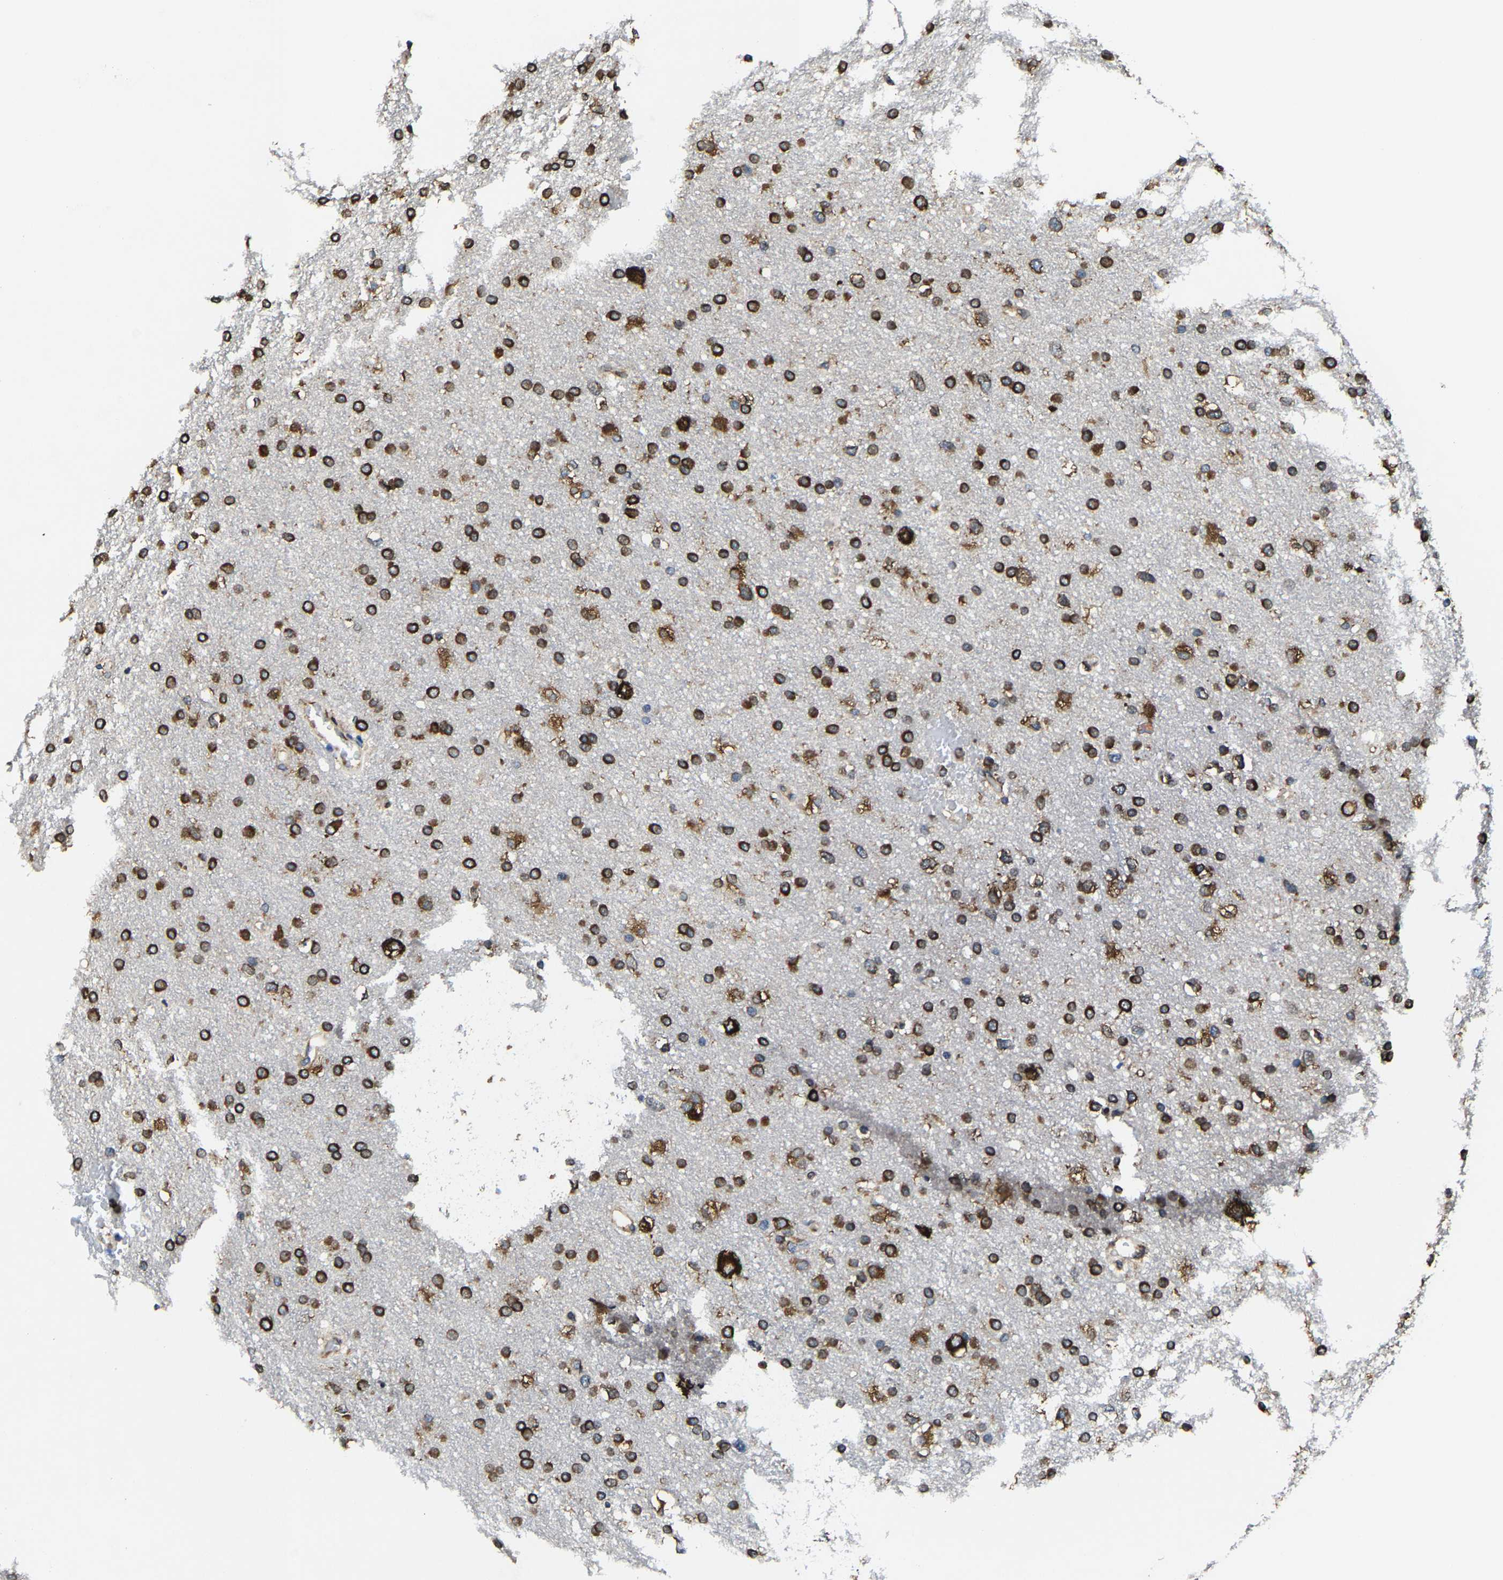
{"staining": {"intensity": "strong", "quantity": ">75%", "location": "cytoplasmic/membranous"}, "tissue": "glioma", "cell_type": "Tumor cells", "image_type": "cancer", "snomed": [{"axis": "morphology", "description": "Glioma, malignant, Low grade"}, {"axis": "topography", "description": "Brain"}], "caption": "High-power microscopy captured an immunohistochemistry image of glioma, revealing strong cytoplasmic/membranous positivity in about >75% of tumor cells.", "gene": "G3BP2", "patient": {"sex": "female", "age": 37}}